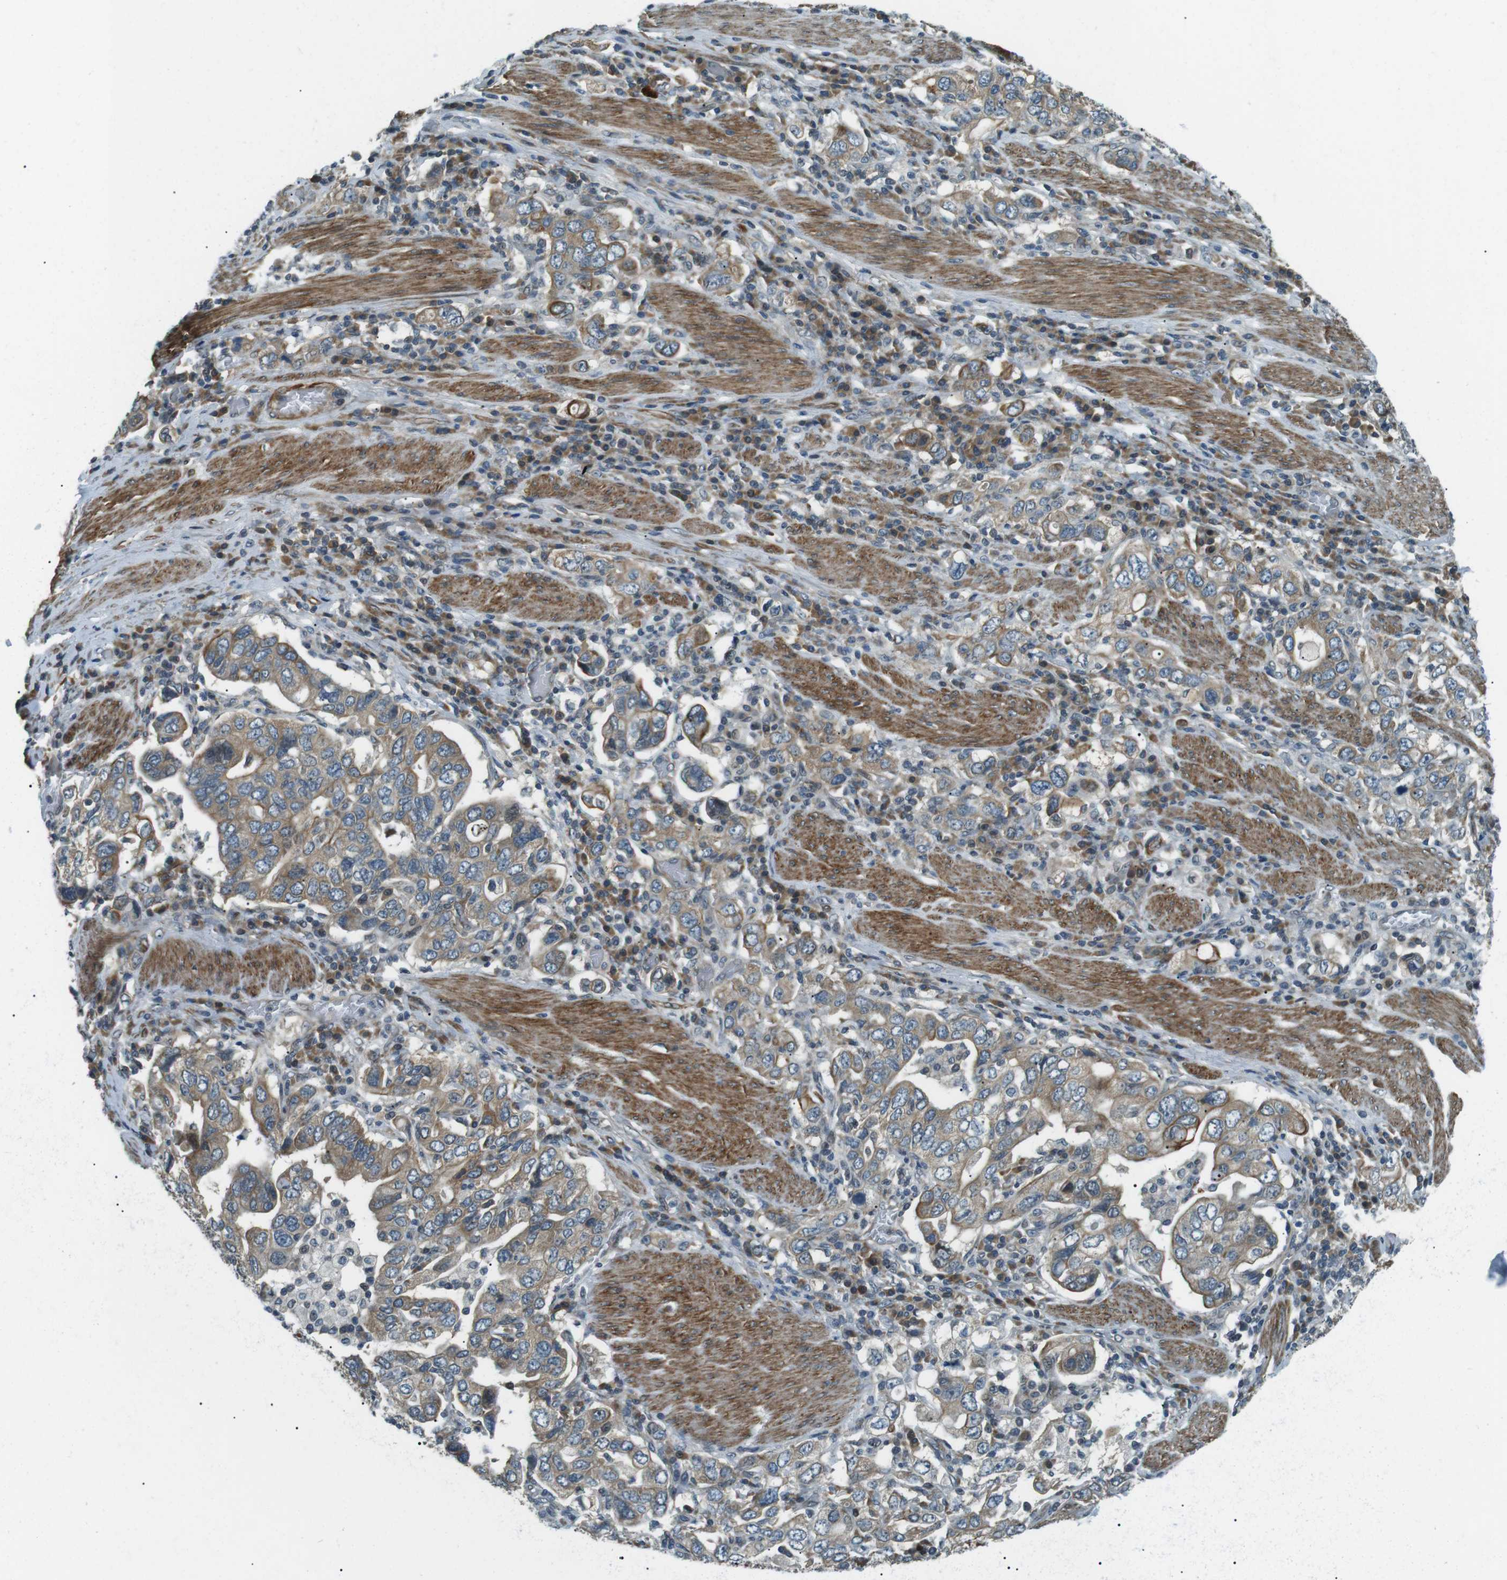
{"staining": {"intensity": "moderate", "quantity": ">75%", "location": "cytoplasmic/membranous"}, "tissue": "stomach cancer", "cell_type": "Tumor cells", "image_type": "cancer", "snomed": [{"axis": "morphology", "description": "Adenocarcinoma, NOS"}, {"axis": "topography", "description": "Stomach, upper"}], "caption": "Human adenocarcinoma (stomach) stained with a protein marker demonstrates moderate staining in tumor cells.", "gene": "TMEM74", "patient": {"sex": "male", "age": 62}}